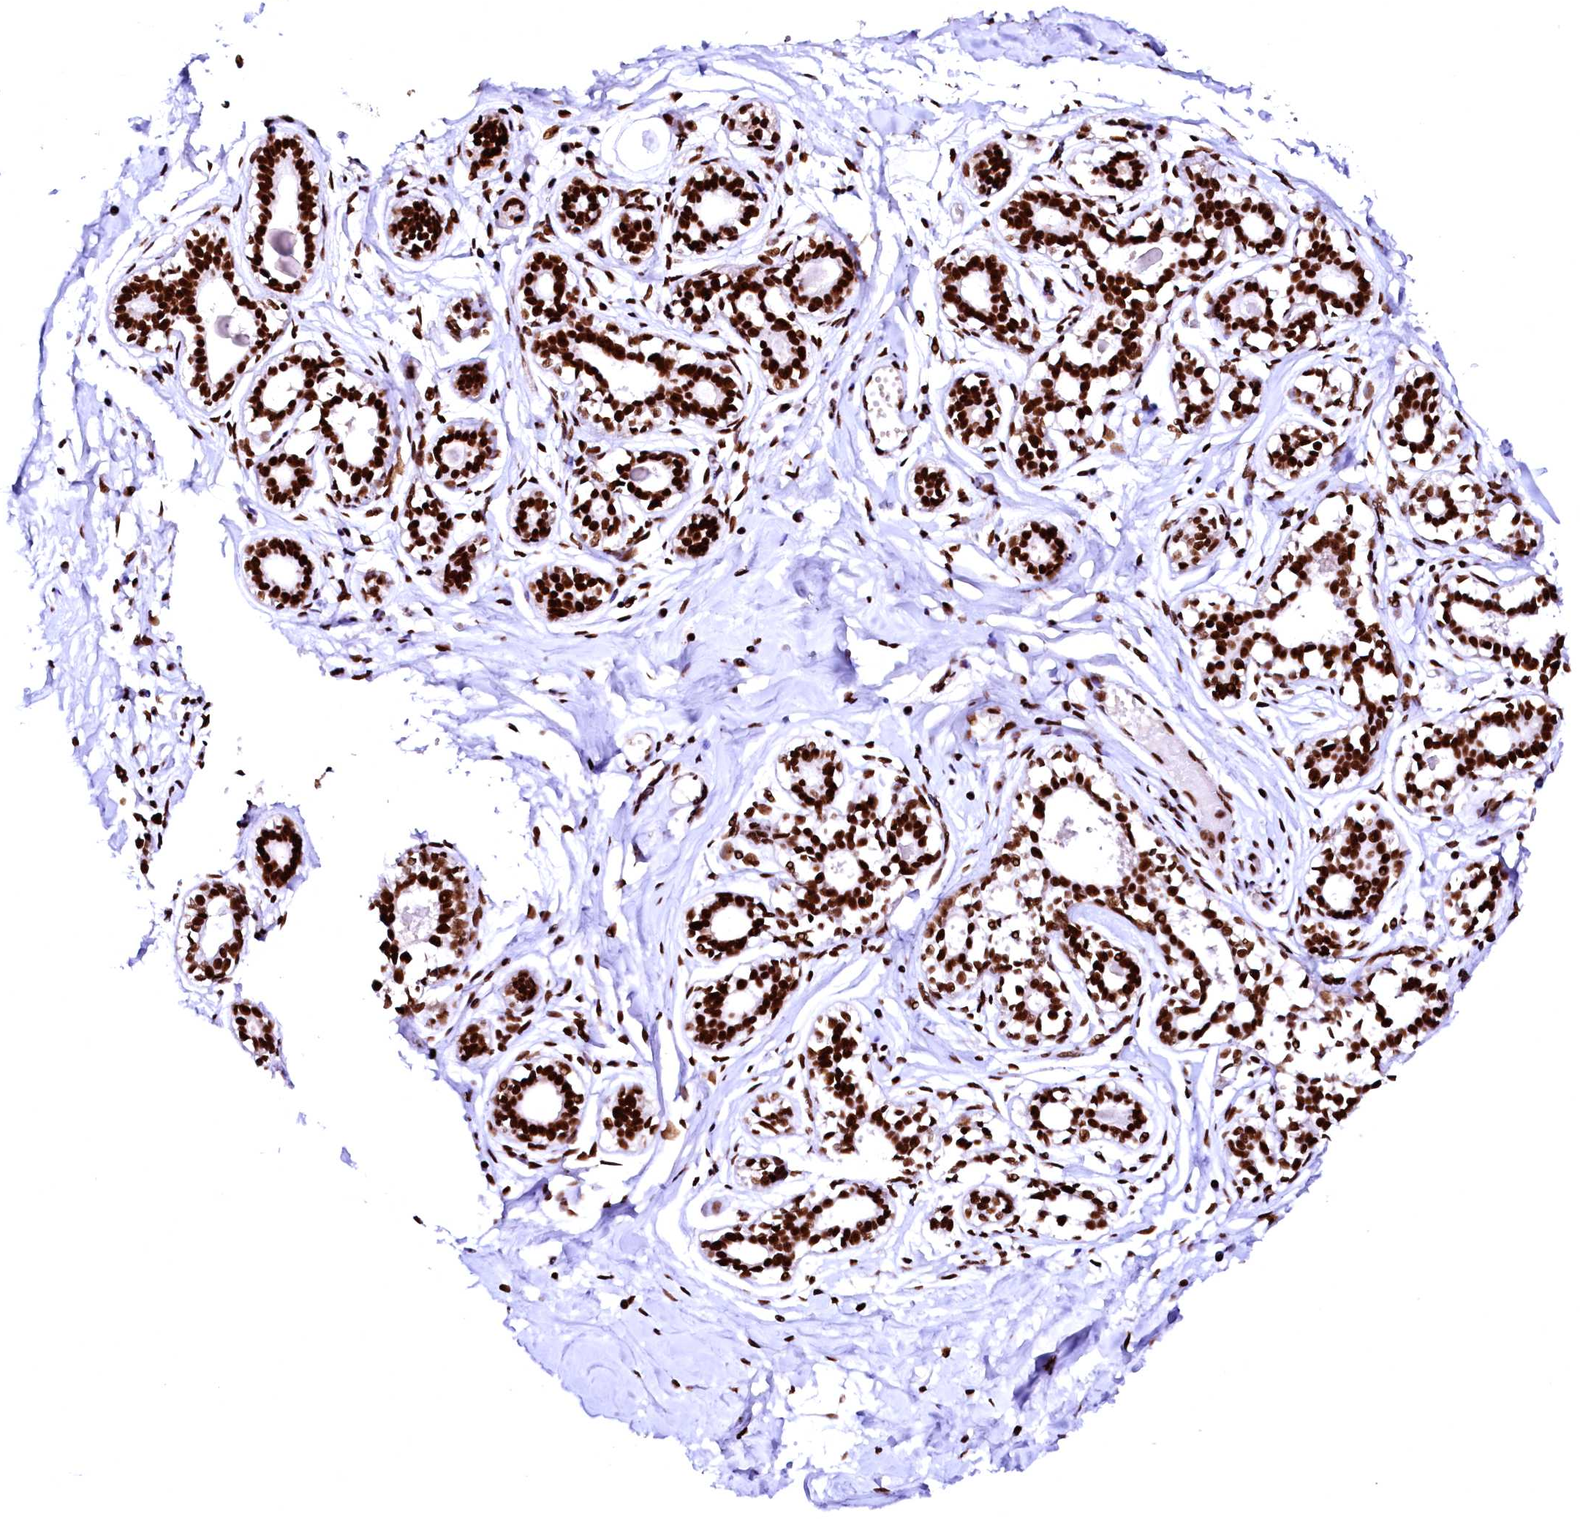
{"staining": {"intensity": "strong", "quantity": ">75%", "location": "nuclear"}, "tissue": "breast", "cell_type": "Adipocytes", "image_type": "normal", "snomed": [{"axis": "morphology", "description": "Normal tissue, NOS"}, {"axis": "topography", "description": "Breast"}], "caption": "Immunohistochemical staining of benign breast displays >75% levels of strong nuclear protein staining in about >75% of adipocytes.", "gene": "CPSF6", "patient": {"sex": "female", "age": 45}}